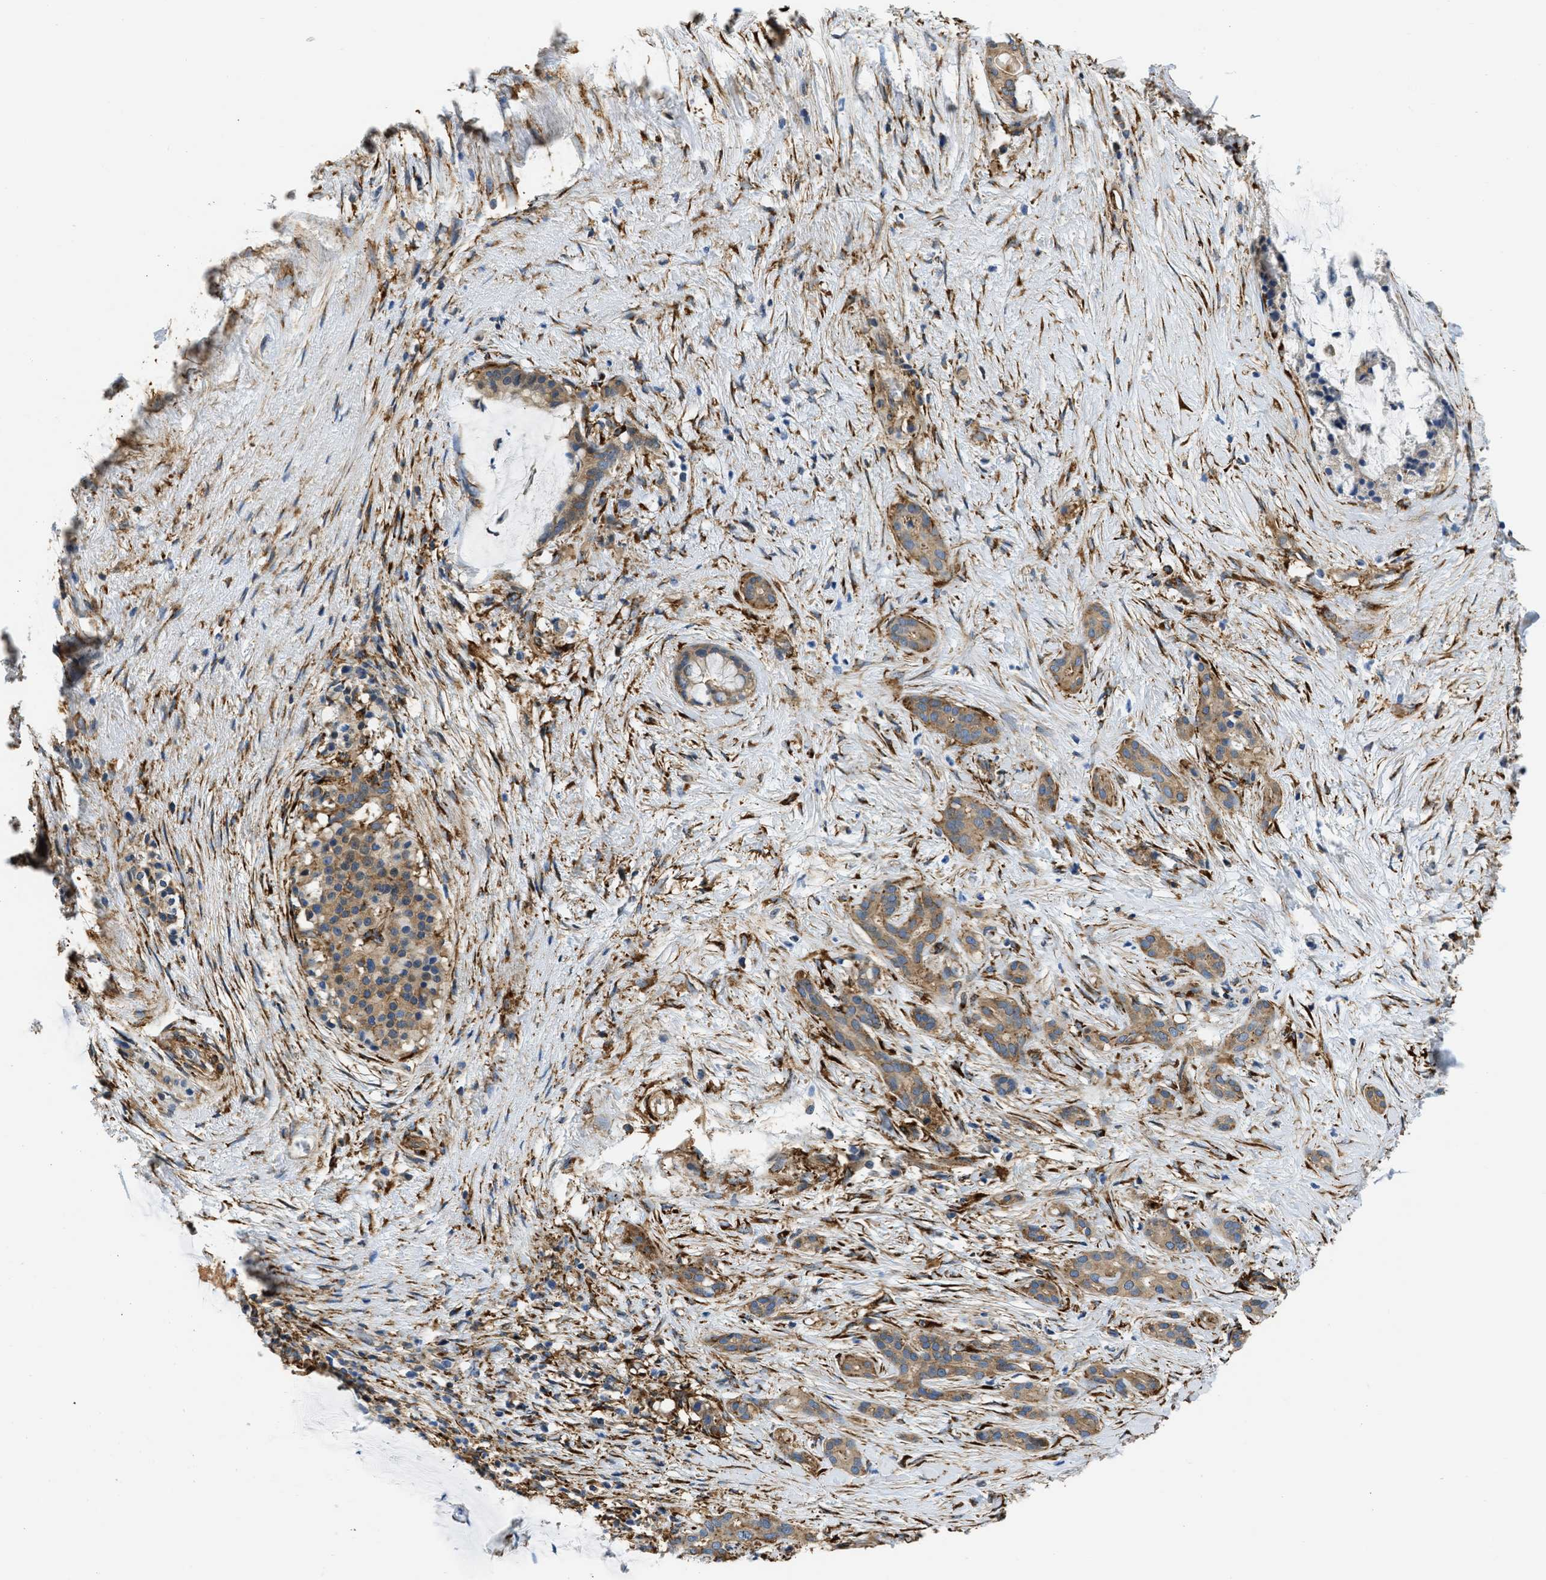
{"staining": {"intensity": "moderate", "quantity": ">75%", "location": "cytoplasmic/membranous"}, "tissue": "pancreatic cancer", "cell_type": "Tumor cells", "image_type": "cancer", "snomed": [{"axis": "morphology", "description": "Adenocarcinoma, NOS"}, {"axis": "topography", "description": "Pancreas"}], "caption": "The image demonstrates immunohistochemical staining of pancreatic cancer. There is moderate cytoplasmic/membranous positivity is seen in about >75% of tumor cells. (IHC, brightfield microscopy, high magnification).", "gene": "SEPTIN2", "patient": {"sex": "male", "age": 41}}